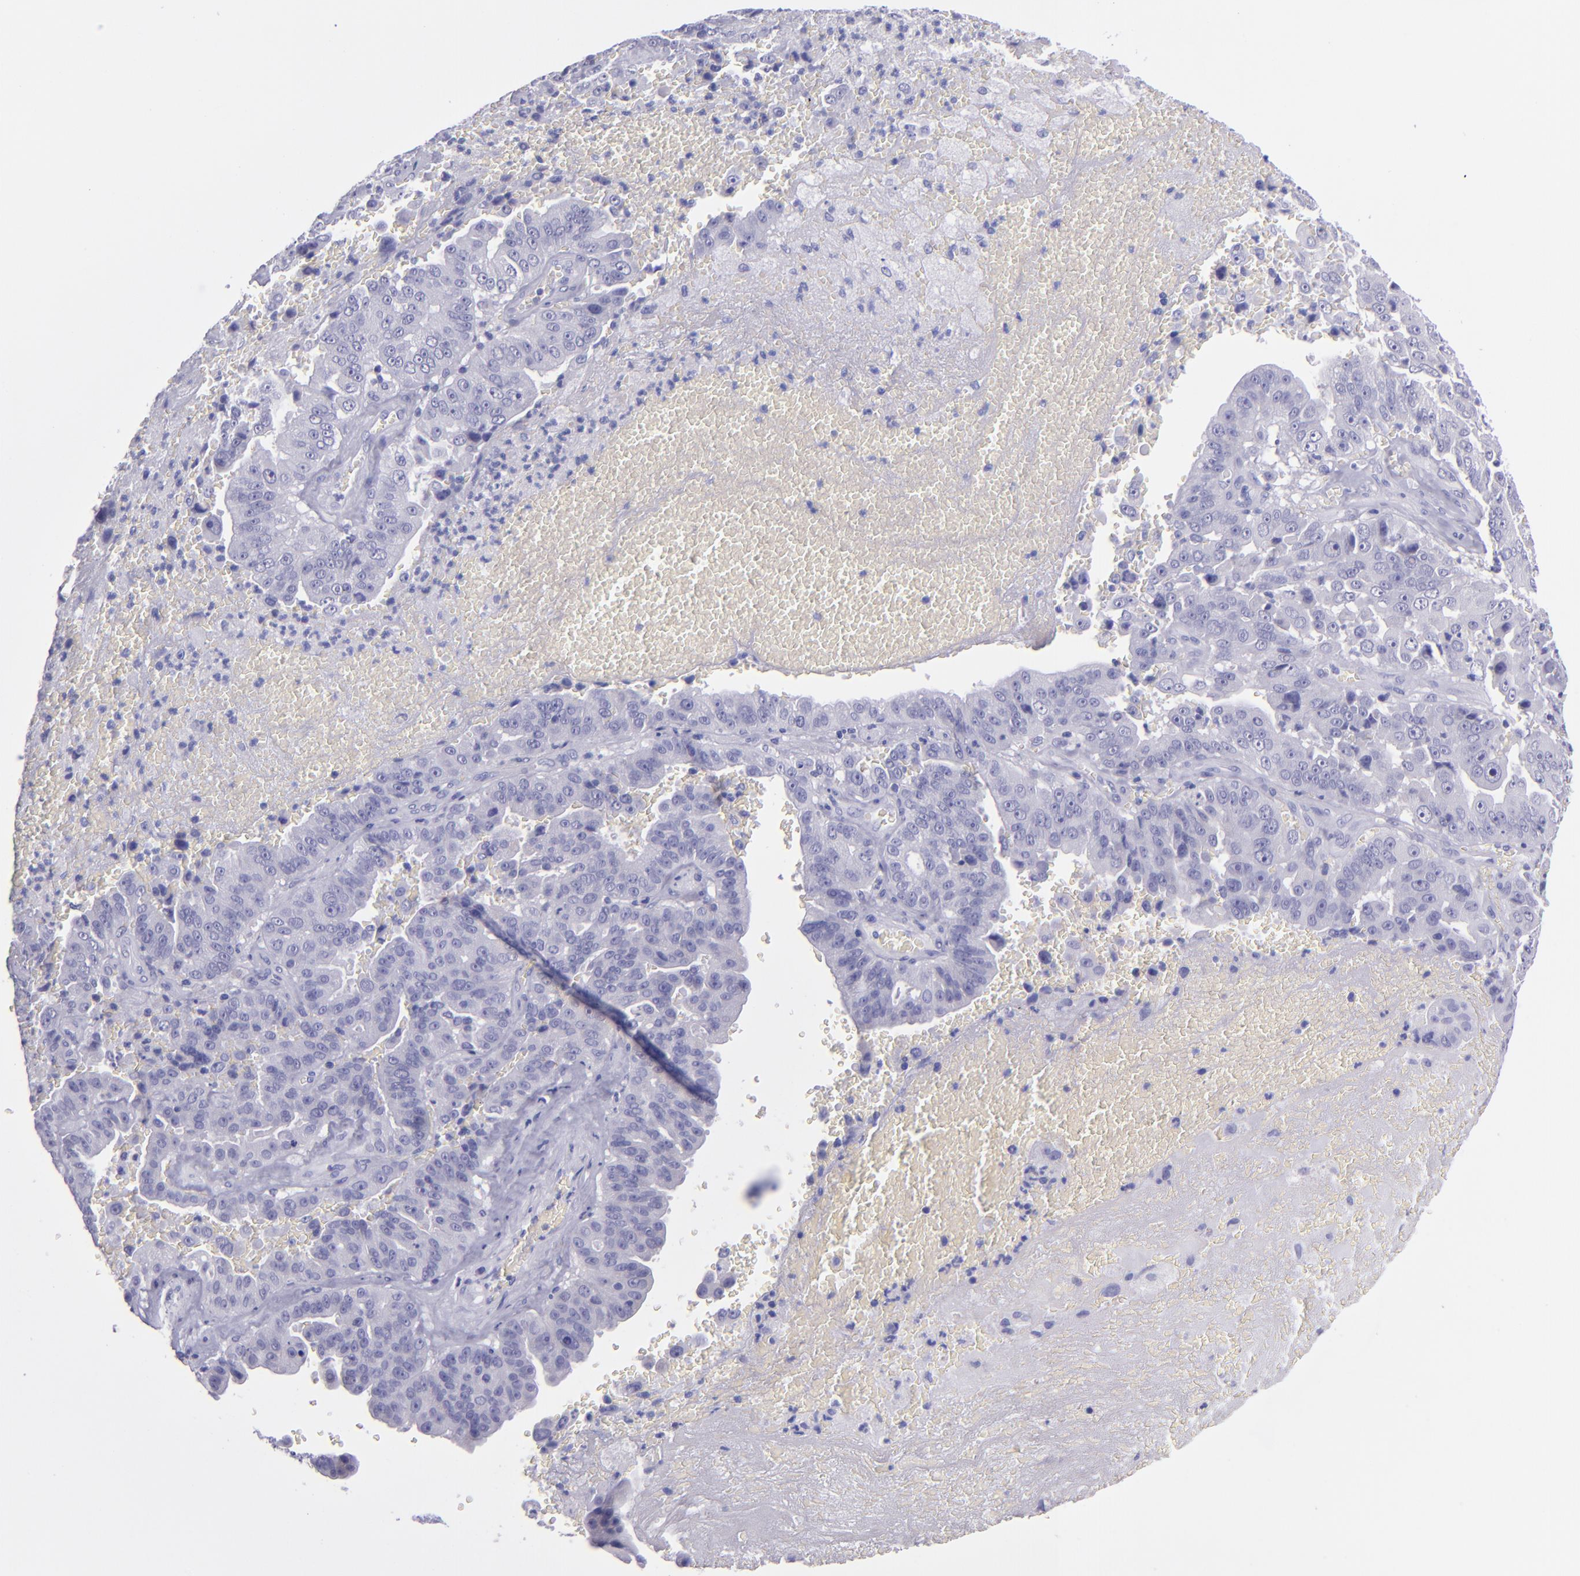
{"staining": {"intensity": "negative", "quantity": "none", "location": "none"}, "tissue": "liver cancer", "cell_type": "Tumor cells", "image_type": "cancer", "snomed": [{"axis": "morphology", "description": "Cholangiocarcinoma"}, {"axis": "topography", "description": "Liver"}], "caption": "Tumor cells are negative for protein expression in human cholangiocarcinoma (liver). Nuclei are stained in blue.", "gene": "TNNT3", "patient": {"sex": "female", "age": 79}}